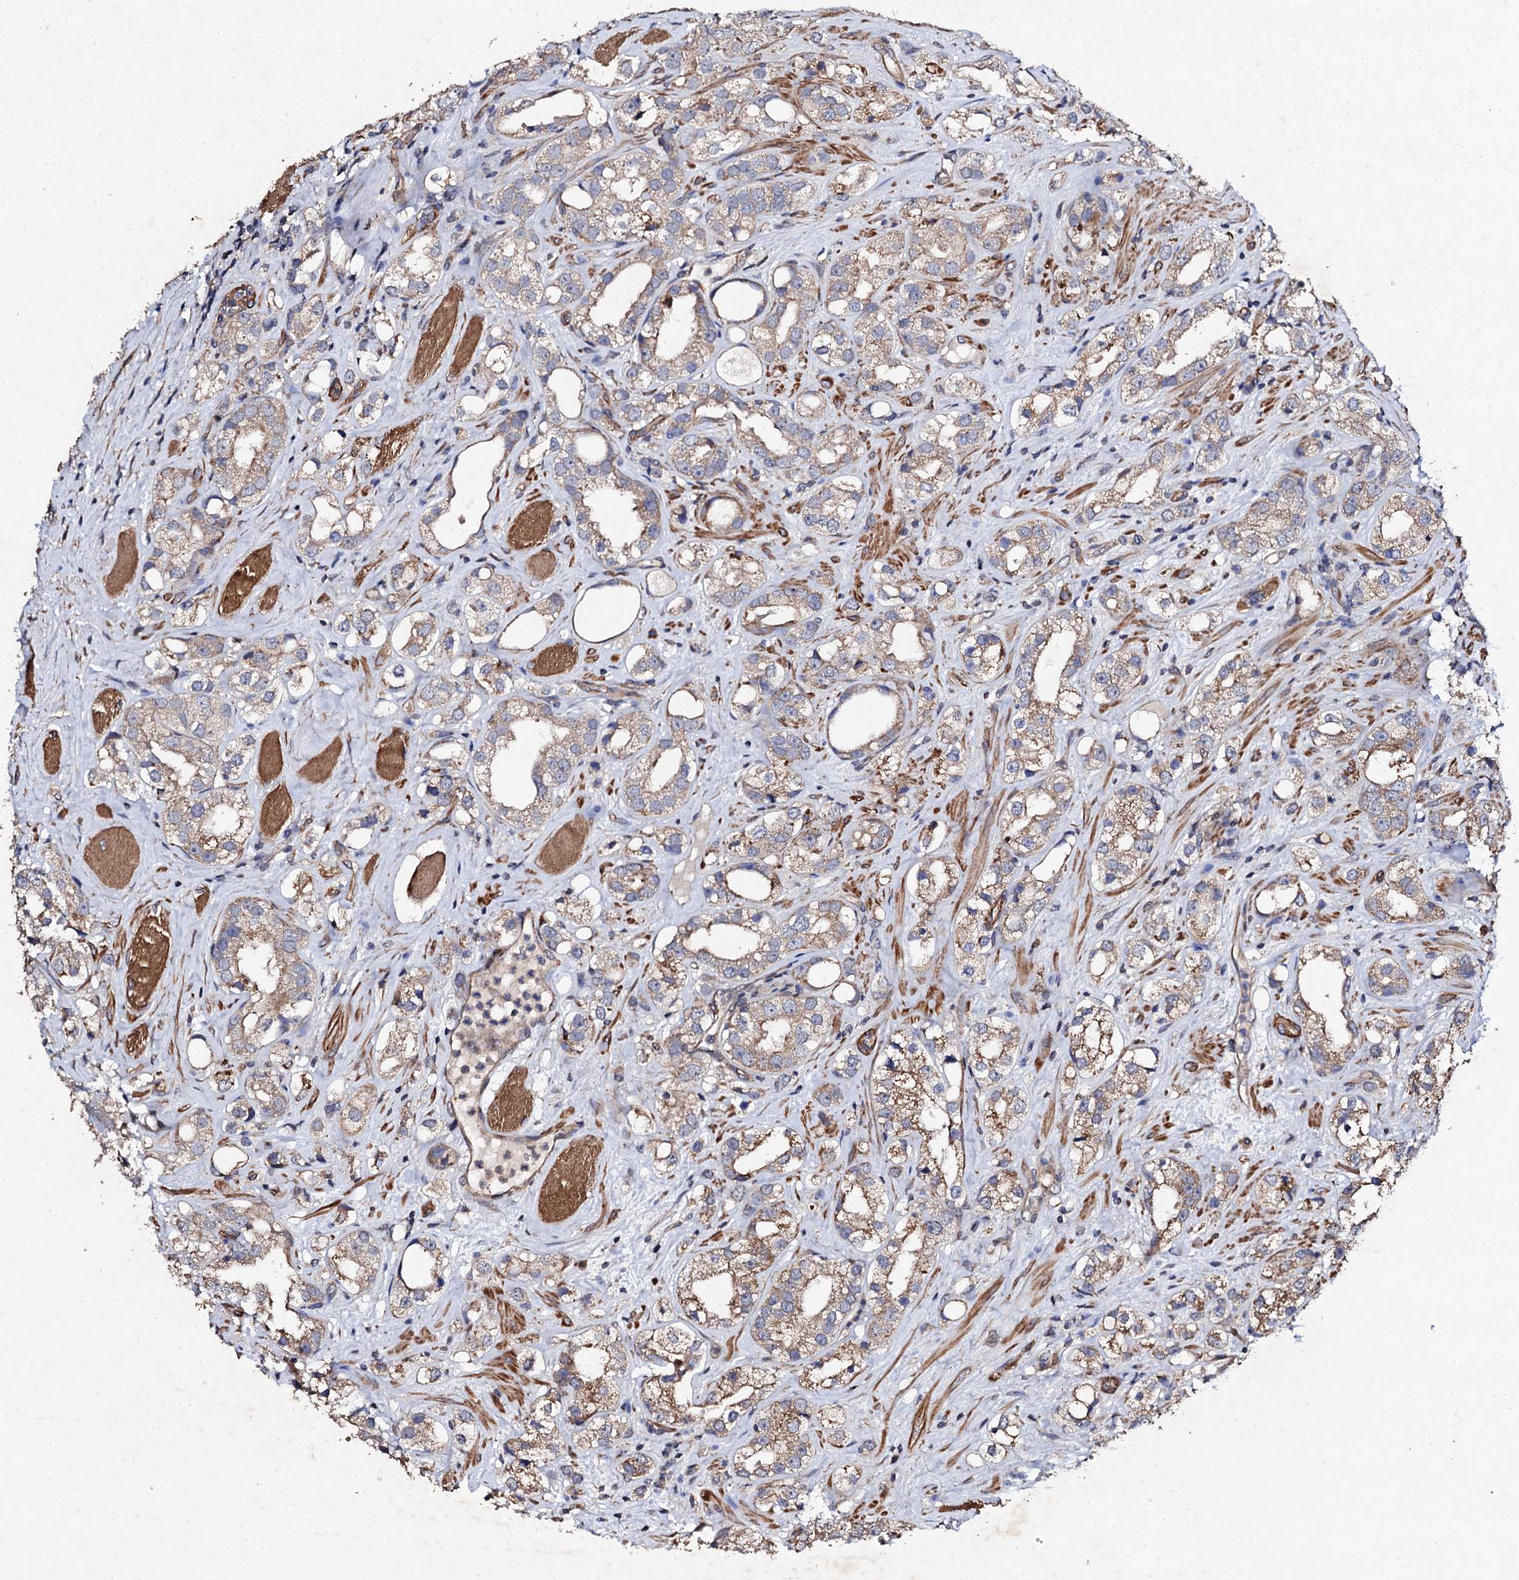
{"staining": {"intensity": "weak", "quantity": ">75%", "location": "cytoplasmic/membranous"}, "tissue": "prostate cancer", "cell_type": "Tumor cells", "image_type": "cancer", "snomed": [{"axis": "morphology", "description": "Adenocarcinoma, NOS"}, {"axis": "topography", "description": "Prostate"}], "caption": "A brown stain highlights weak cytoplasmic/membranous expression of a protein in human adenocarcinoma (prostate) tumor cells. The protein is stained brown, and the nuclei are stained in blue (DAB IHC with brightfield microscopy, high magnification).", "gene": "MOCOS", "patient": {"sex": "male", "age": 79}}